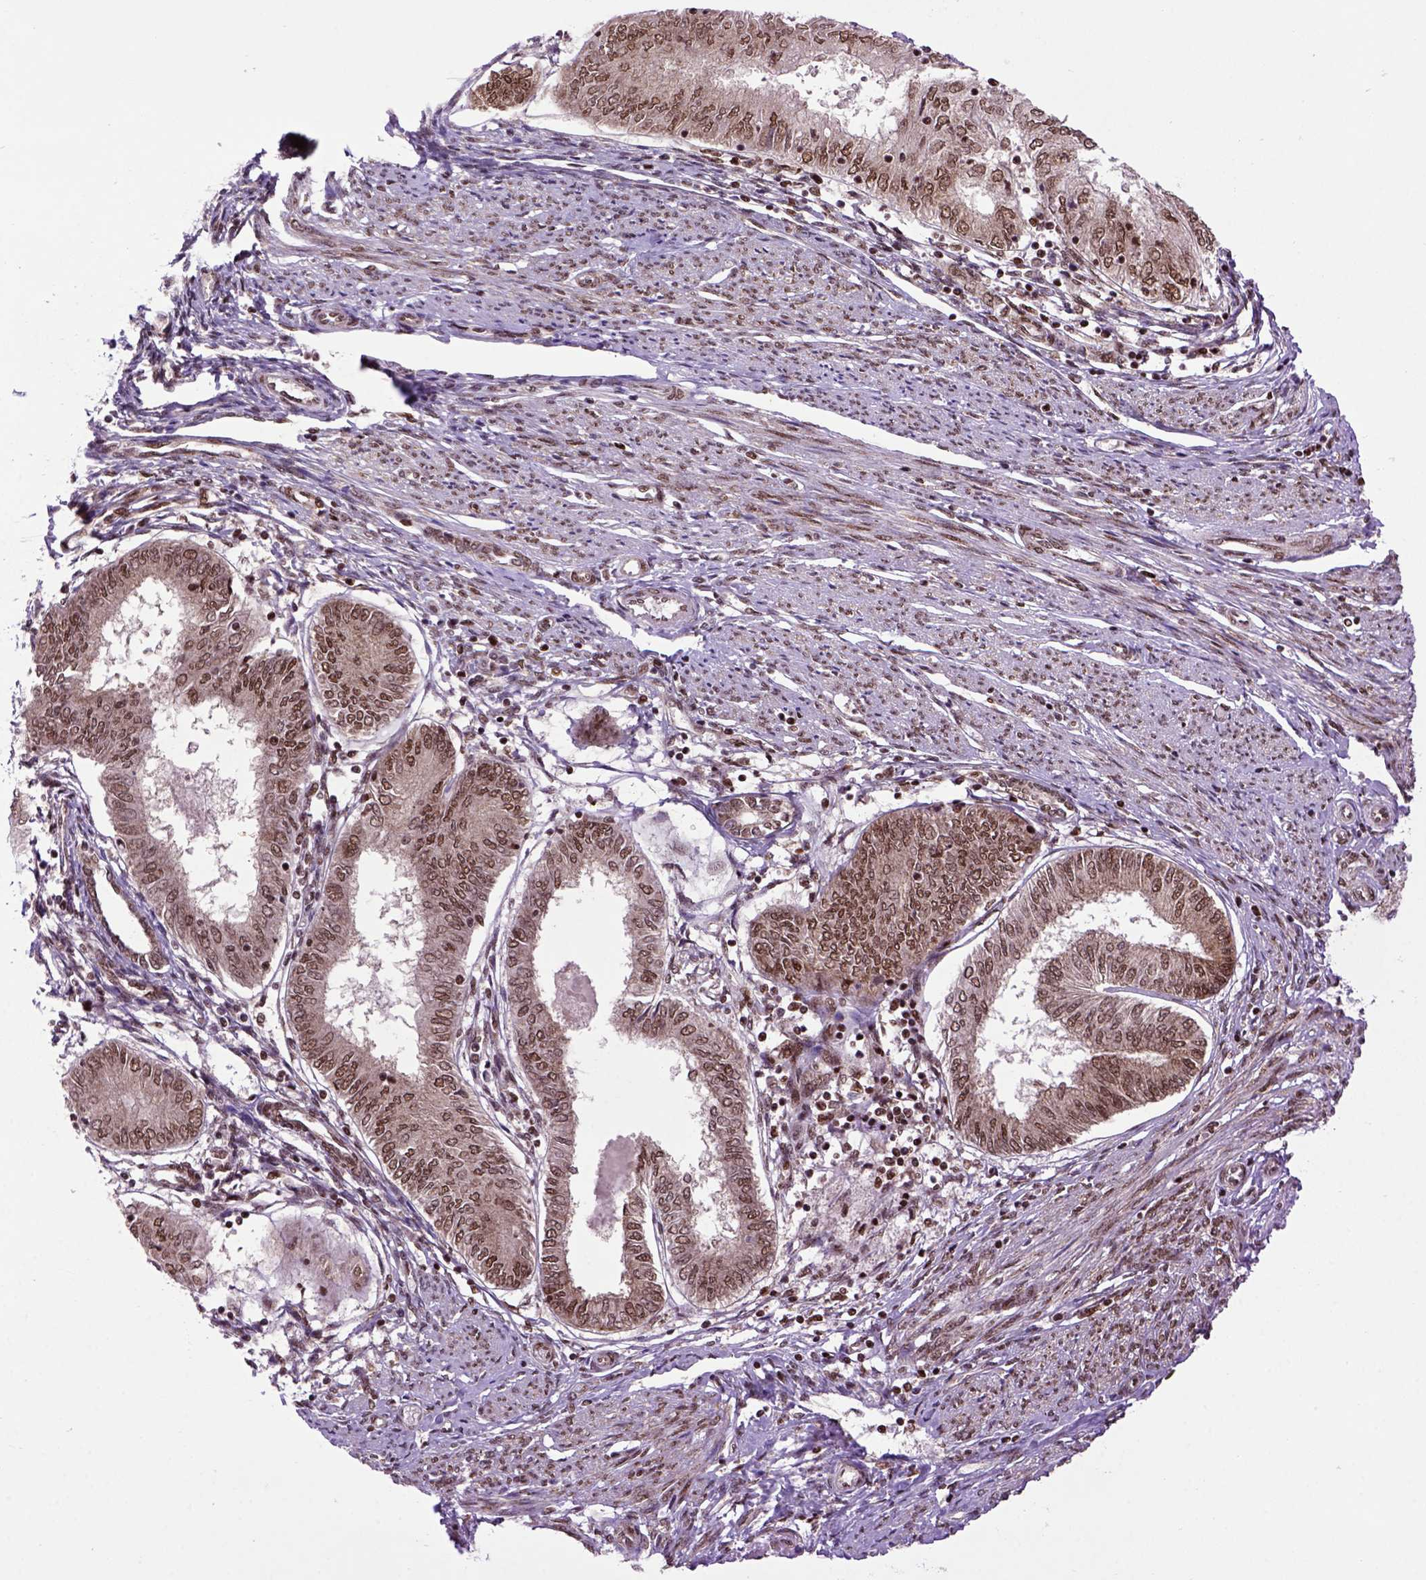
{"staining": {"intensity": "moderate", "quantity": ">75%", "location": "nuclear"}, "tissue": "endometrial cancer", "cell_type": "Tumor cells", "image_type": "cancer", "snomed": [{"axis": "morphology", "description": "Adenocarcinoma, NOS"}, {"axis": "topography", "description": "Endometrium"}], "caption": "Moderate nuclear protein positivity is appreciated in approximately >75% of tumor cells in adenocarcinoma (endometrial). (Brightfield microscopy of DAB IHC at high magnification).", "gene": "CELF1", "patient": {"sex": "female", "age": 68}}